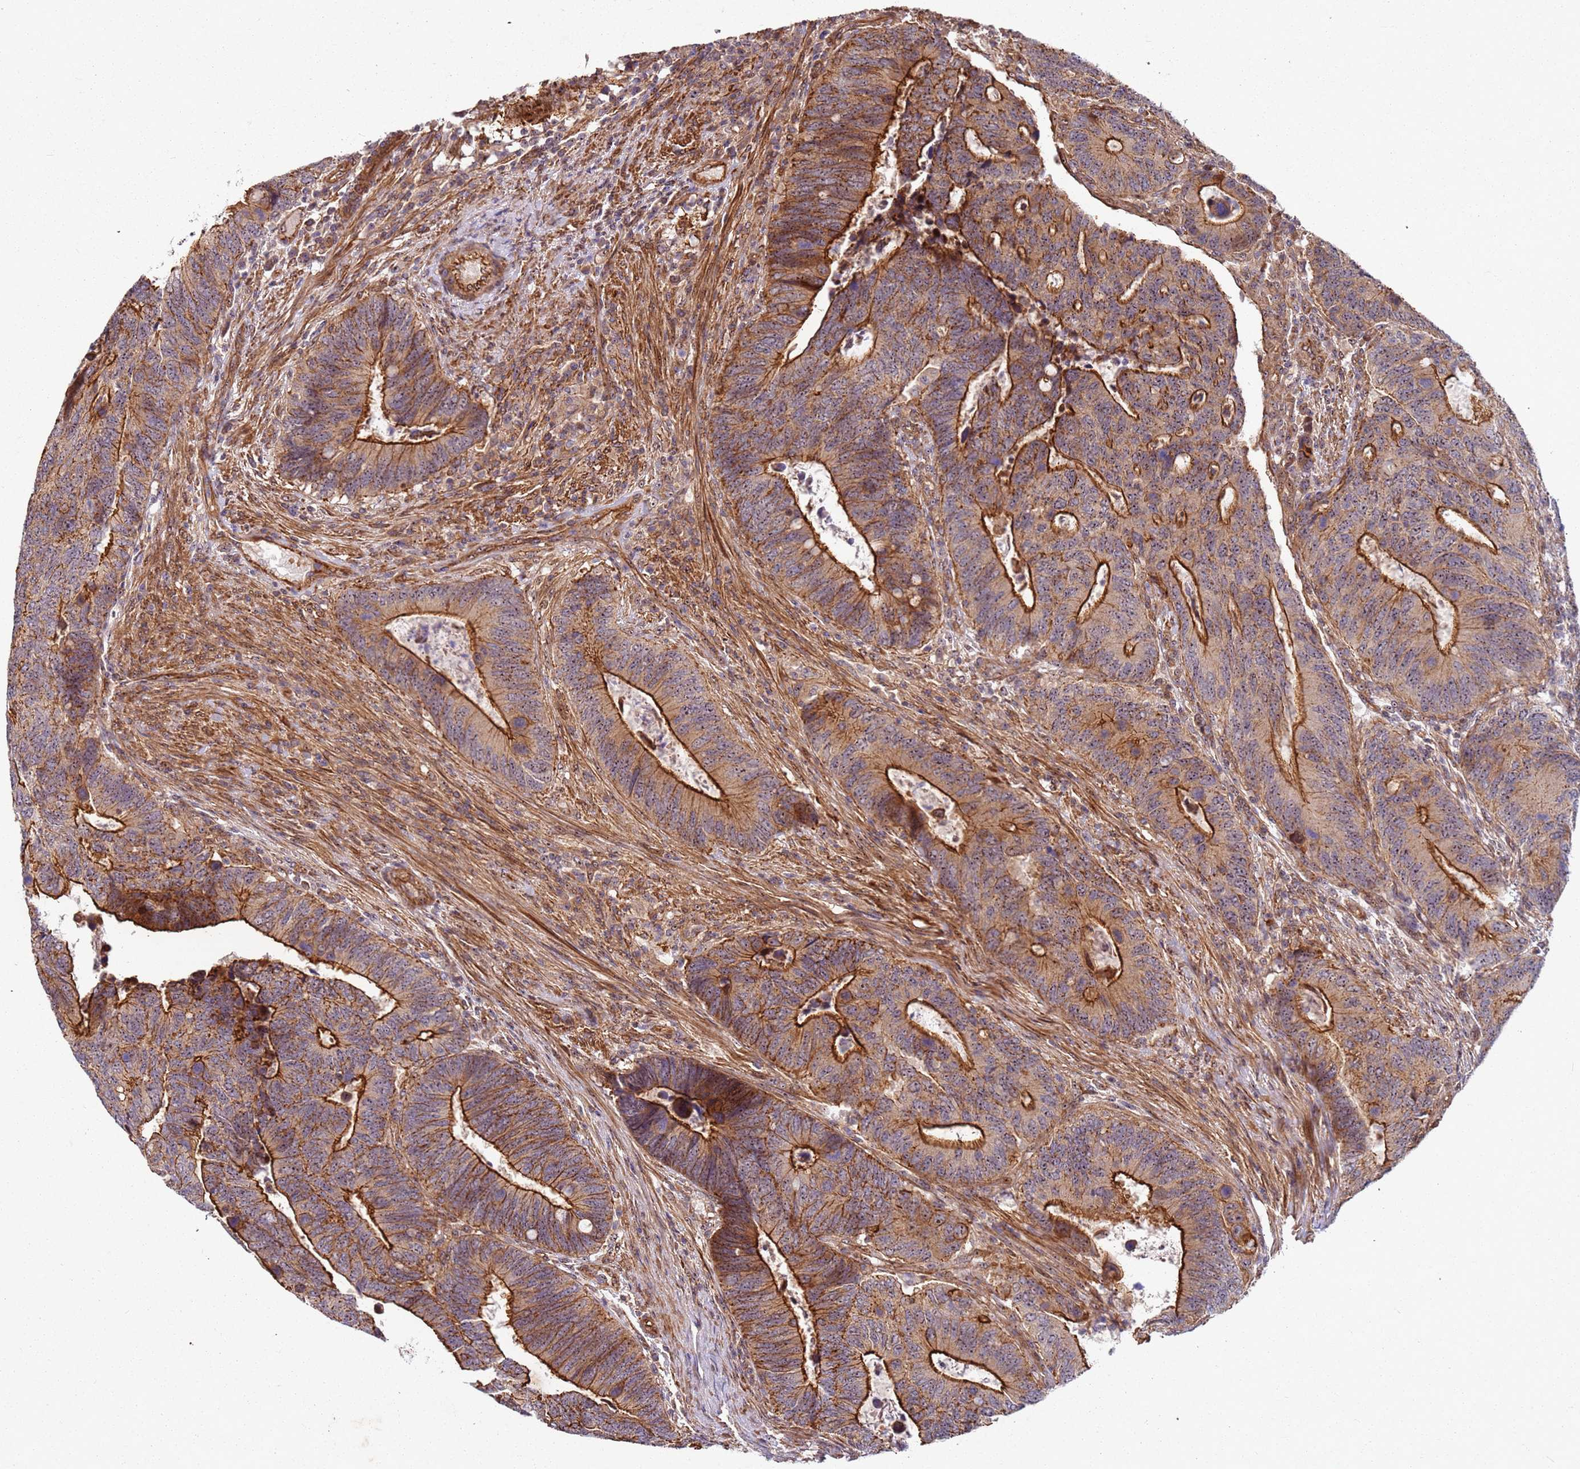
{"staining": {"intensity": "strong", "quantity": "25%-75%", "location": "cytoplasmic/membranous"}, "tissue": "colorectal cancer", "cell_type": "Tumor cells", "image_type": "cancer", "snomed": [{"axis": "morphology", "description": "Adenocarcinoma, NOS"}, {"axis": "topography", "description": "Colon"}], "caption": "Human colorectal cancer stained for a protein (brown) displays strong cytoplasmic/membranous positive expression in about 25%-75% of tumor cells.", "gene": "C2CD4B", "patient": {"sex": "male", "age": 87}}